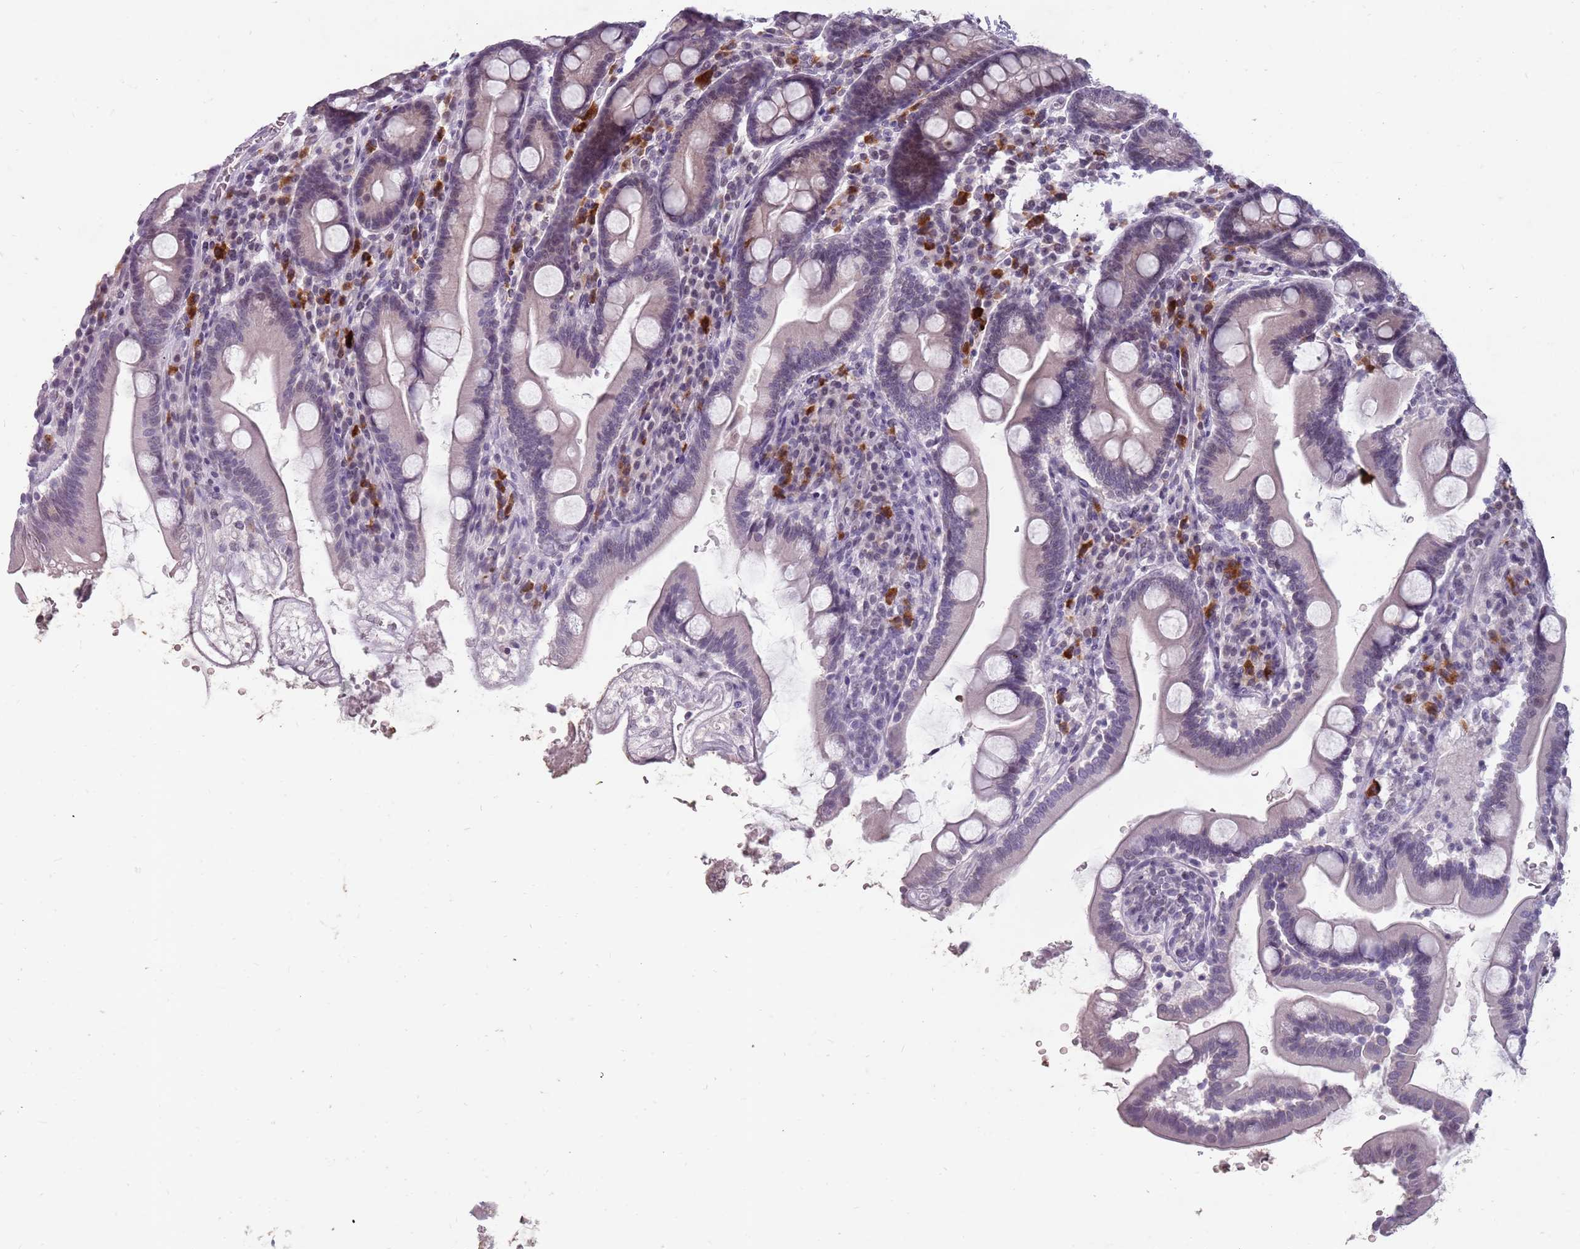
{"staining": {"intensity": "strong", "quantity": "<25%", "location": "cytoplasmic/membranous"}, "tissue": "duodenum", "cell_type": "Glandular cells", "image_type": "normal", "snomed": [{"axis": "morphology", "description": "Normal tissue, NOS"}, {"axis": "topography", "description": "Duodenum"}], "caption": "A high-resolution micrograph shows immunohistochemistry staining of normal duodenum, which reveals strong cytoplasmic/membranous staining in approximately <25% of glandular cells. Immunohistochemistry (ihc) stains the protein in brown and the nuclei are stained blue.", "gene": "NEK6", "patient": {"sex": "male", "age": 35}}